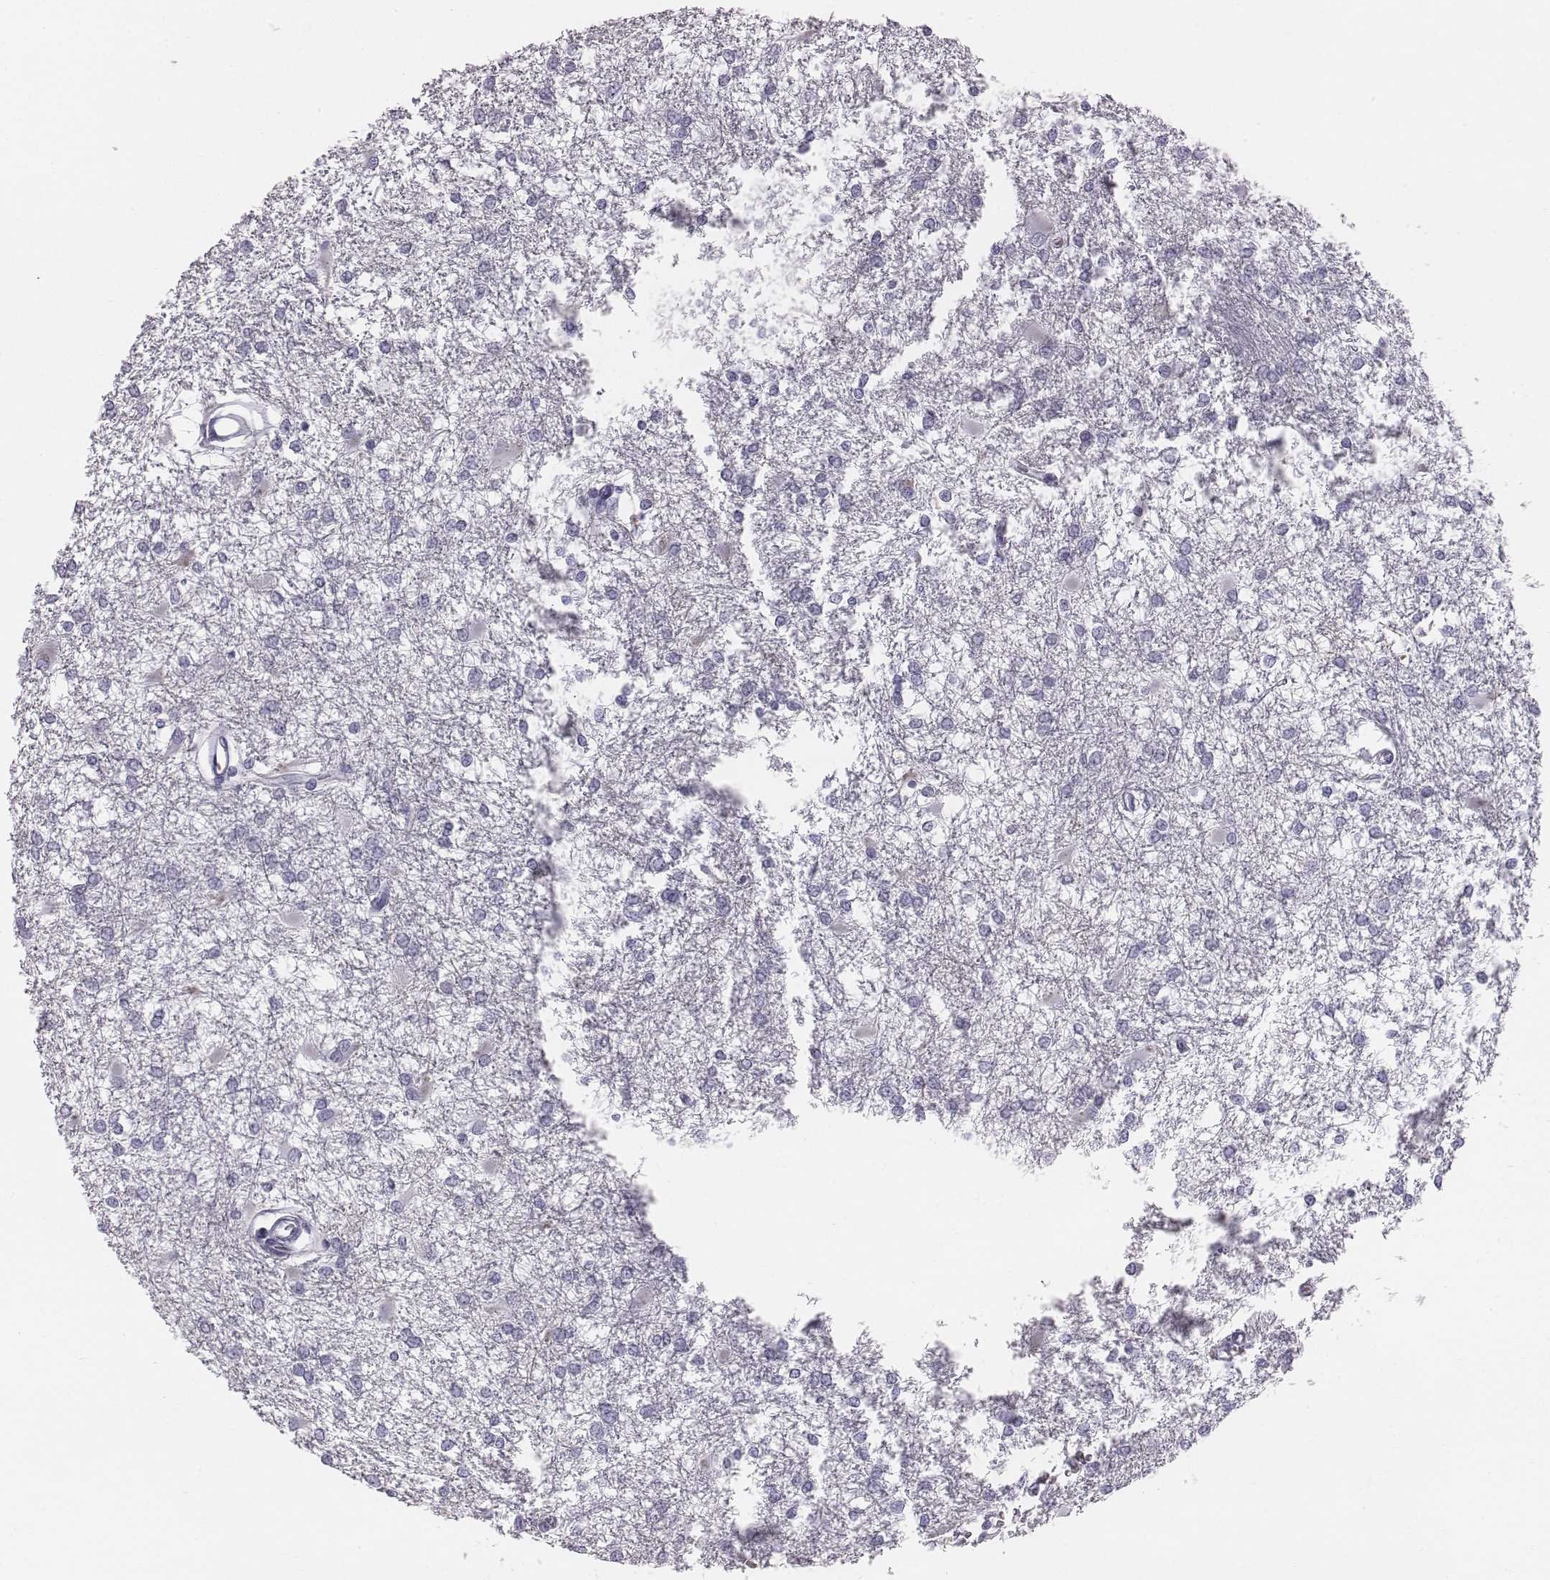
{"staining": {"intensity": "negative", "quantity": "none", "location": "none"}, "tissue": "glioma", "cell_type": "Tumor cells", "image_type": "cancer", "snomed": [{"axis": "morphology", "description": "Glioma, malignant, High grade"}, {"axis": "topography", "description": "Cerebral cortex"}], "caption": "IHC micrograph of malignant glioma (high-grade) stained for a protein (brown), which demonstrates no expression in tumor cells.", "gene": "HBZ", "patient": {"sex": "male", "age": 79}}